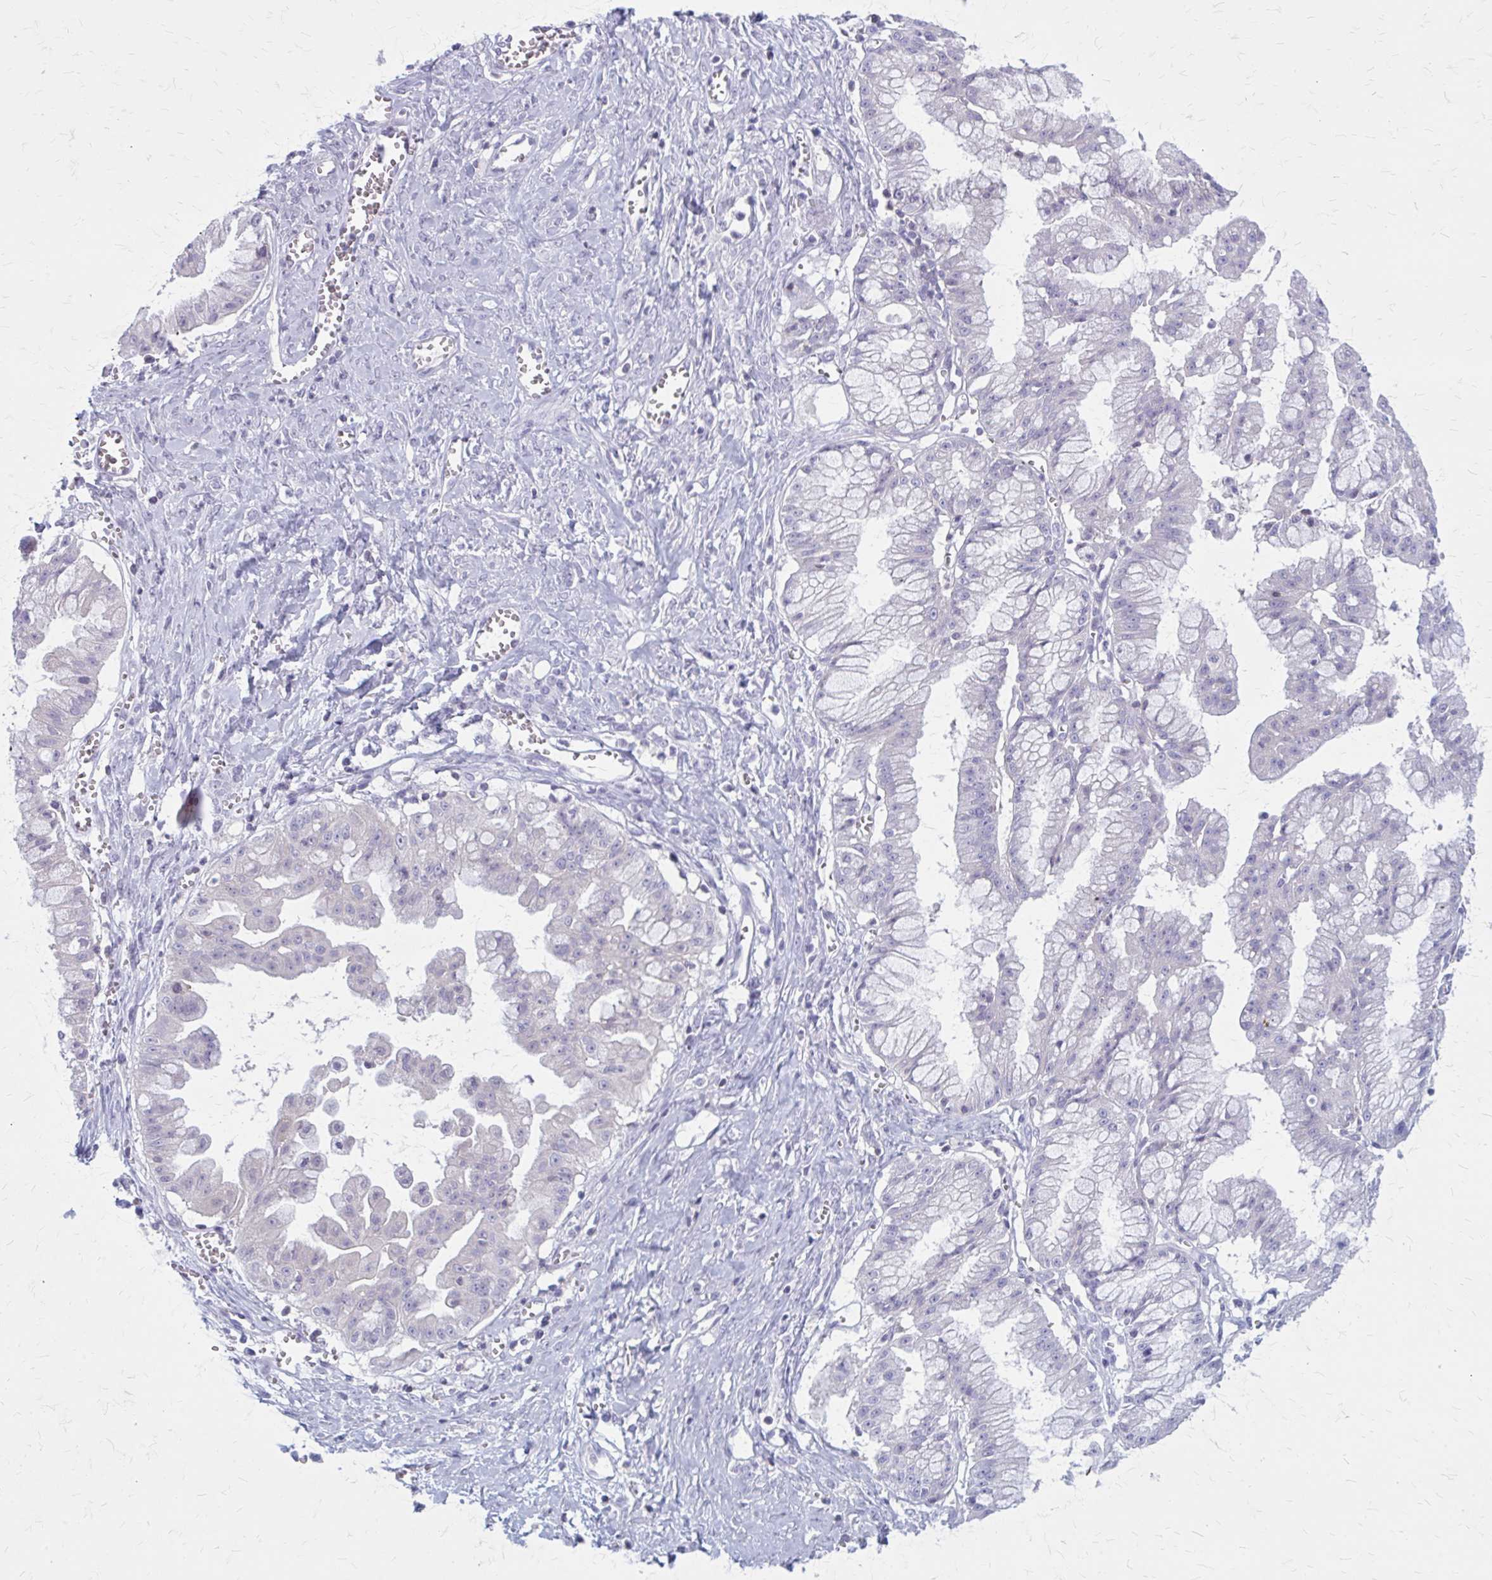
{"staining": {"intensity": "negative", "quantity": "none", "location": "none"}, "tissue": "ovarian cancer", "cell_type": "Tumor cells", "image_type": "cancer", "snomed": [{"axis": "morphology", "description": "Cystadenocarcinoma, mucinous, NOS"}, {"axis": "topography", "description": "Ovary"}], "caption": "This is an immunohistochemistry (IHC) micrograph of human ovarian mucinous cystadenocarcinoma. There is no staining in tumor cells.", "gene": "PITPNM1", "patient": {"sex": "female", "age": 70}}